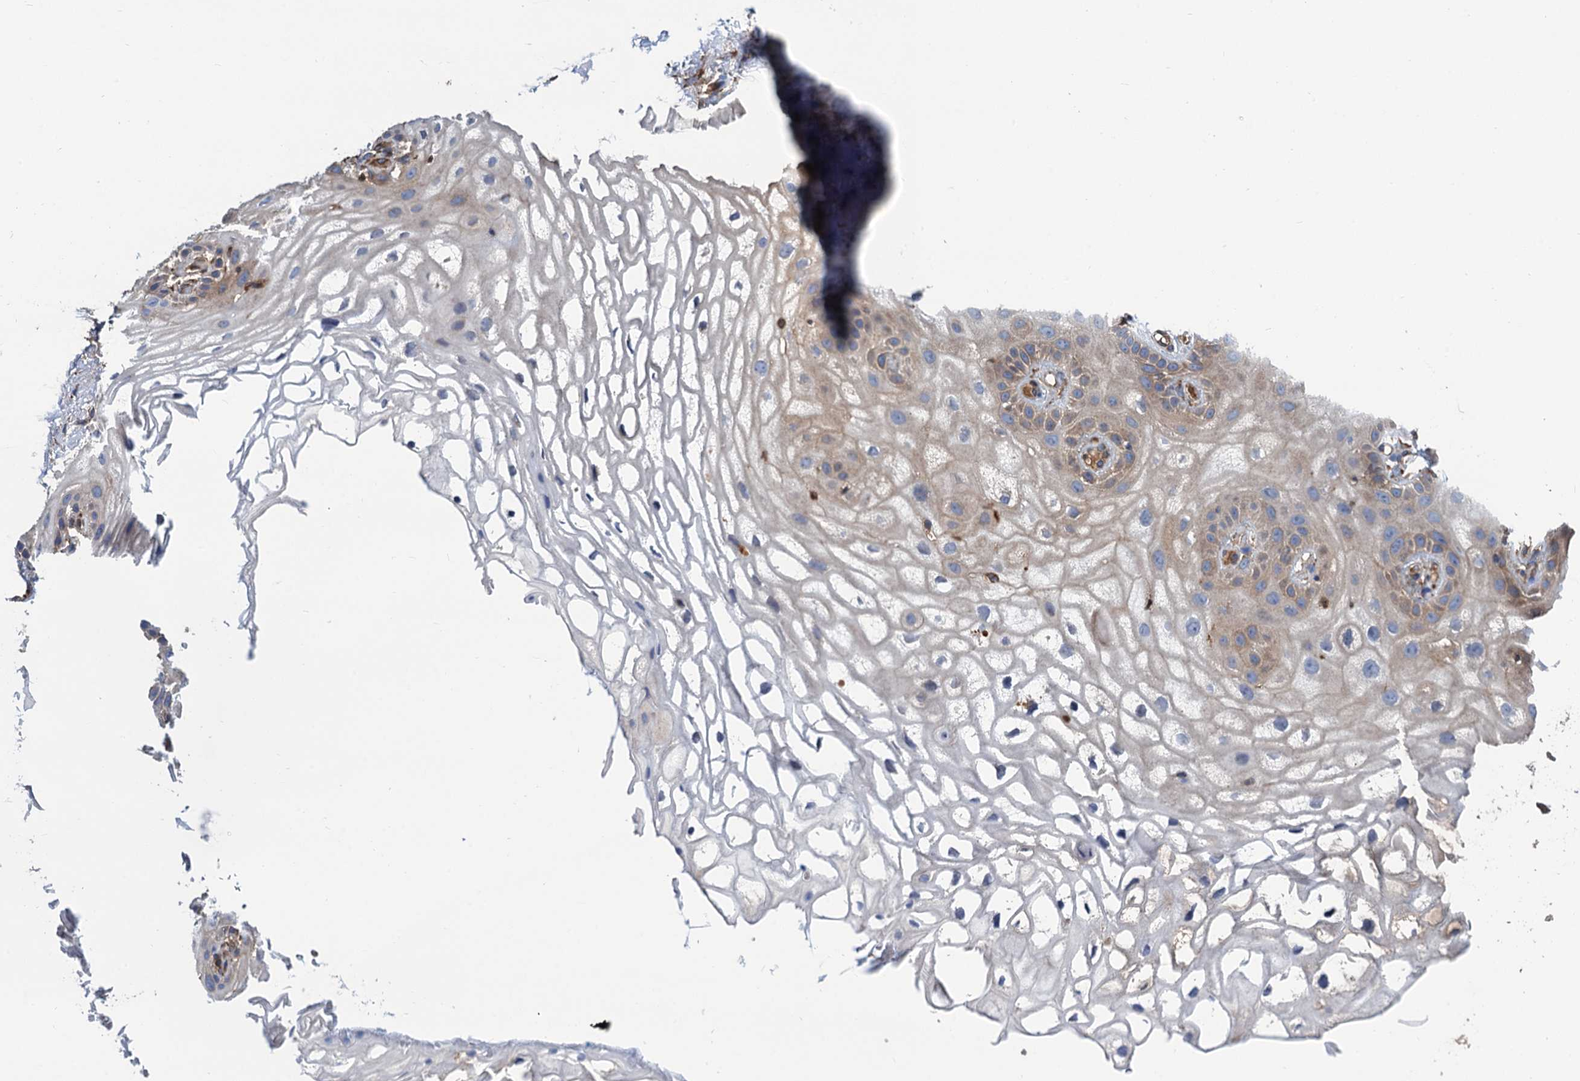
{"staining": {"intensity": "weak", "quantity": "25%-75%", "location": "cytoplasmic/membranous"}, "tissue": "vagina", "cell_type": "Squamous epithelial cells", "image_type": "normal", "snomed": [{"axis": "morphology", "description": "Normal tissue, NOS"}, {"axis": "topography", "description": "Vagina"}, {"axis": "topography", "description": "Peripheral nerve tissue"}], "caption": "High-magnification brightfield microscopy of normal vagina stained with DAB (3,3'-diaminobenzidine) (brown) and counterstained with hematoxylin (blue). squamous epithelial cells exhibit weak cytoplasmic/membranous staining is appreciated in approximately25%-75% of cells. (IHC, brightfield microscopy, high magnification).", "gene": "CNNM1", "patient": {"sex": "female", "age": 71}}